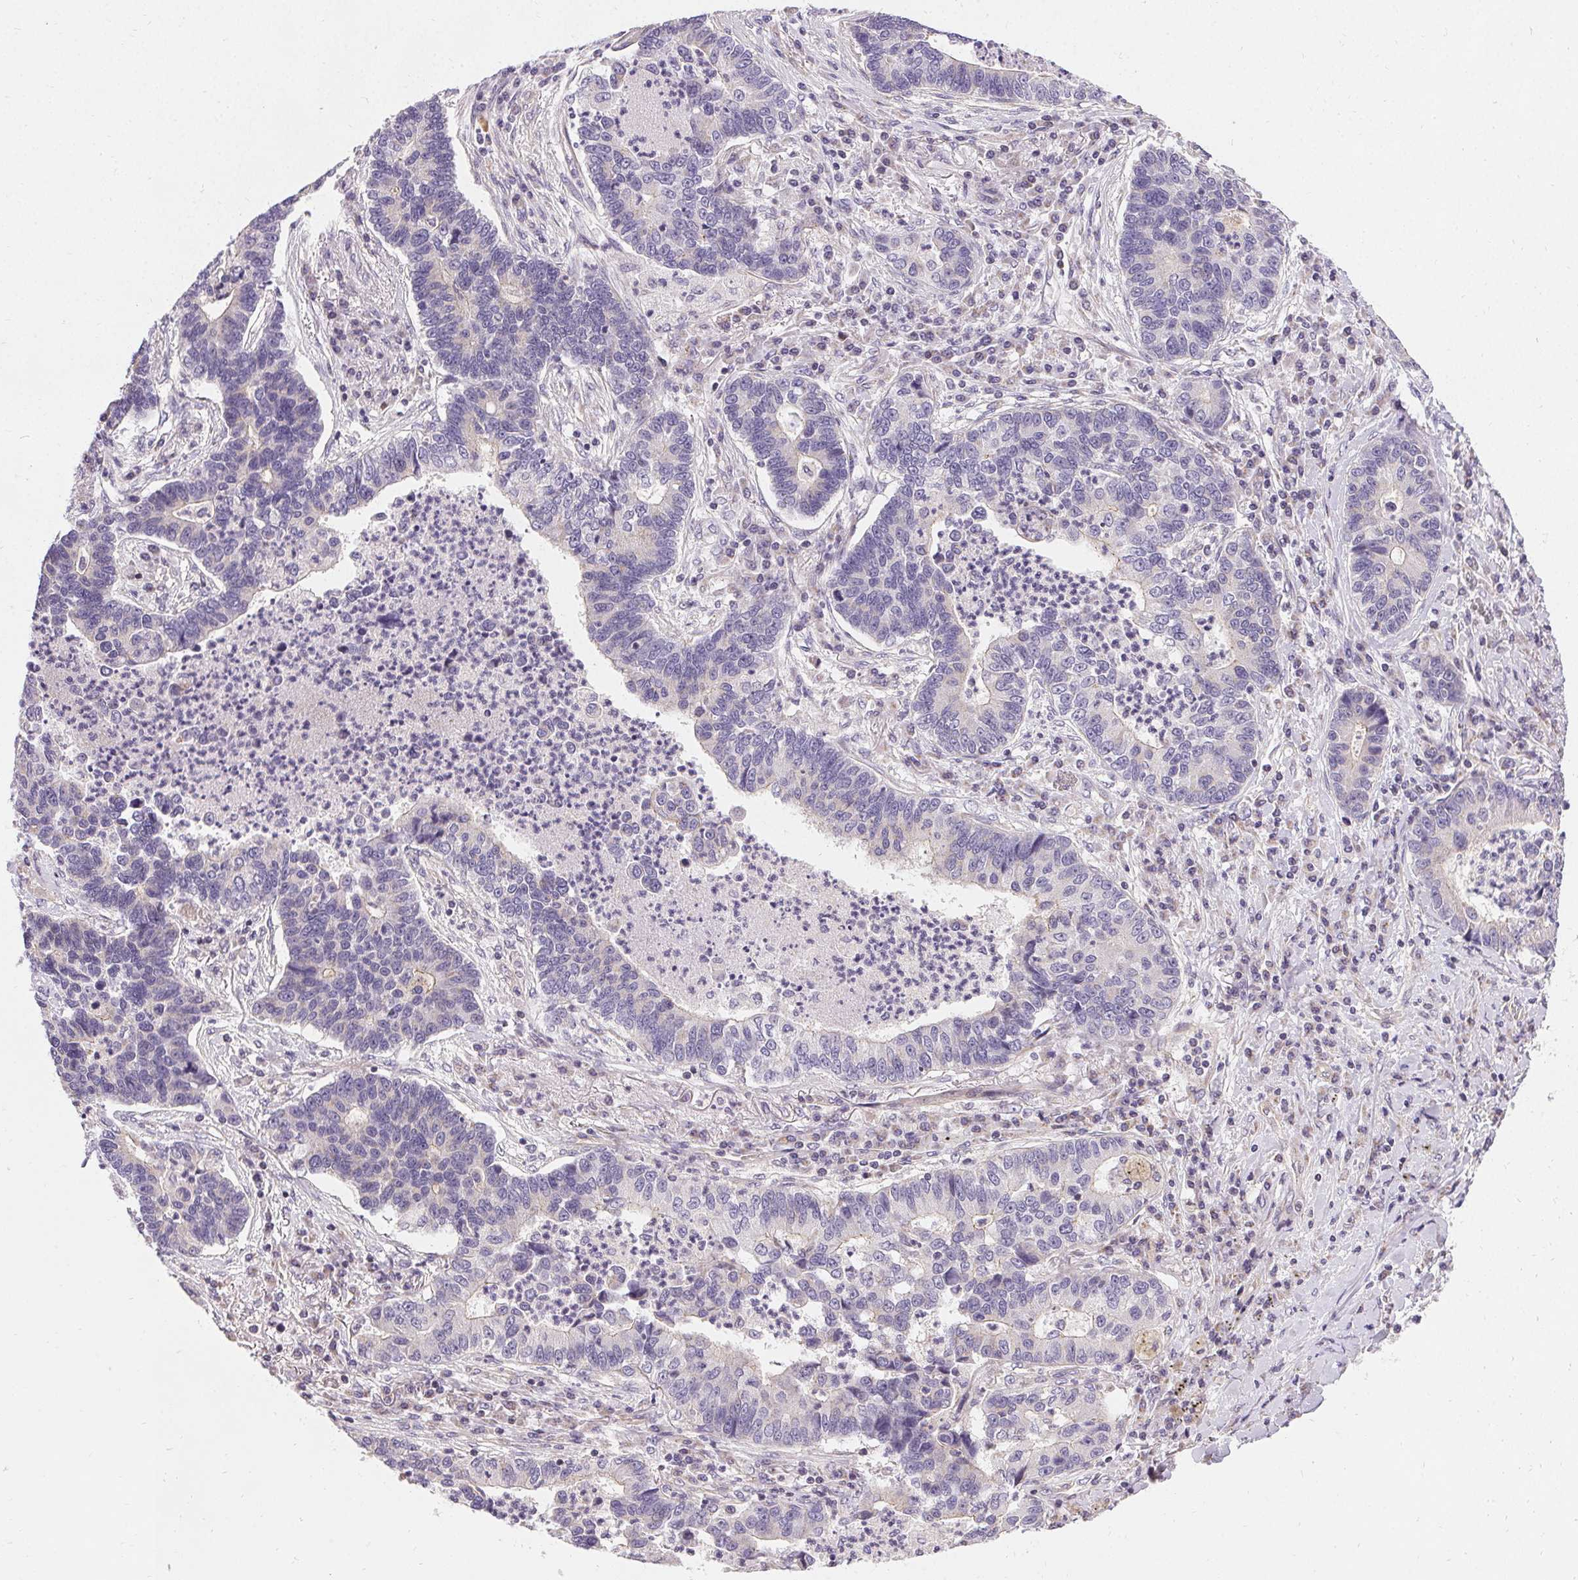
{"staining": {"intensity": "negative", "quantity": "none", "location": "none"}, "tissue": "lung cancer", "cell_type": "Tumor cells", "image_type": "cancer", "snomed": [{"axis": "morphology", "description": "Adenocarcinoma, NOS"}, {"axis": "topography", "description": "Lung"}], "caption": "The immunohistochemistry (IHC) micrograph has no significant expression in tumor cells of adenocarcinoma (lung) tissue.", "gene": "APLP1", "patient": {"sex": "female", "age": 57}}